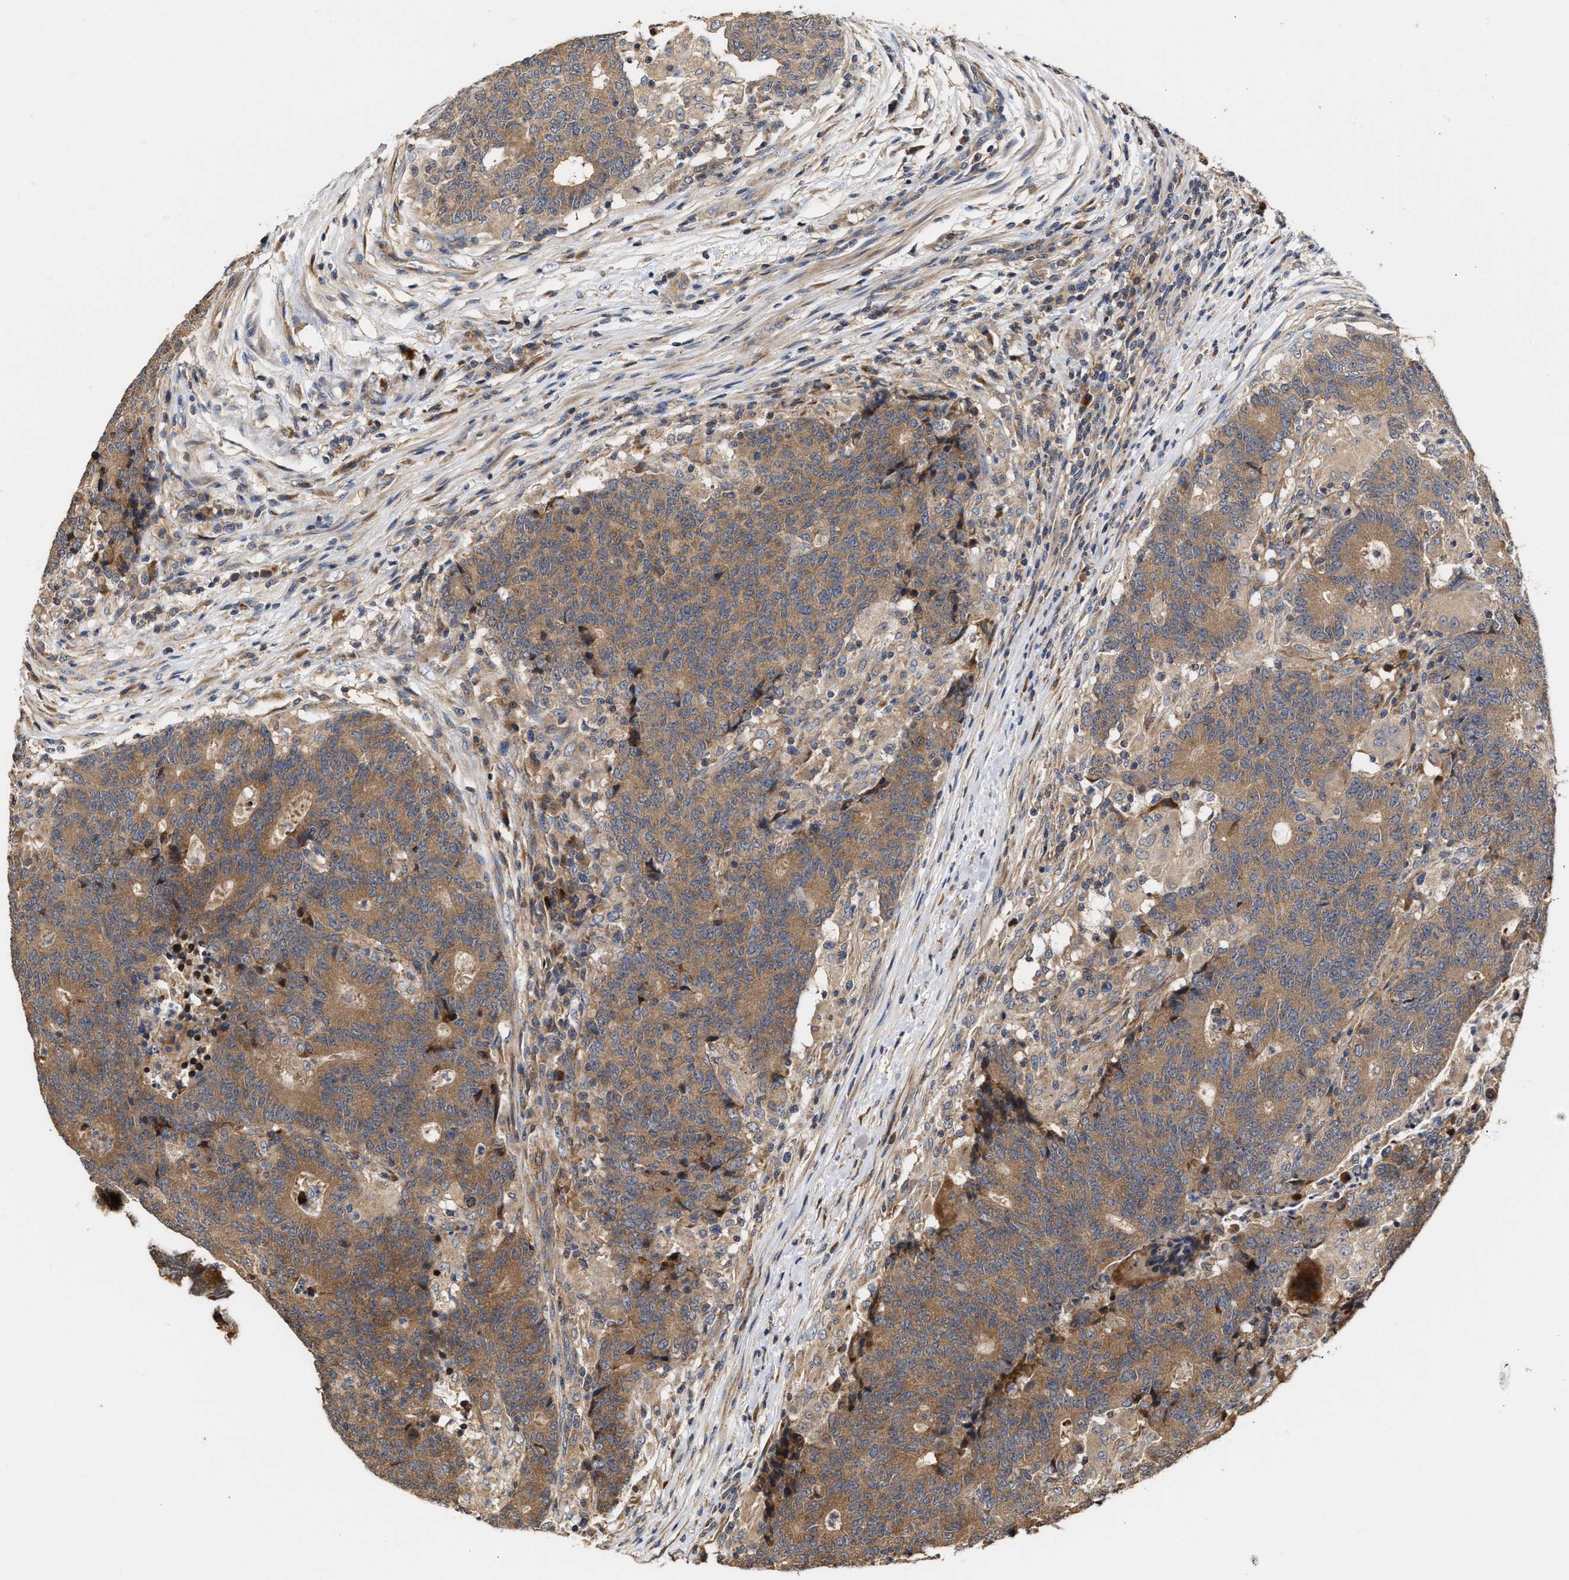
{"staining": {"intensity": "moderate", "quantity": ">75%", "location": "cytoplasmic/membranous"}, "tissue": "colorectal cancer", "cell_type": "Tumor cells", "image_type": "cancer", "snomed": [{"axis": "morphology", "description": "Normal tissue, NOS"}, {"axis": "morphology", "description": "Adenocarcinoma, NOS"}, {"axis": "topography", "description": "Colon"}], "caption": "A medium amount of moderate cytoplasmic/membranous expression is seen in approximately >75% of tumor cells in adenocarcinoma (colorectal) tissue.", "gene": "CLIP2", "patient": {"sex": "female", "age": 75}}